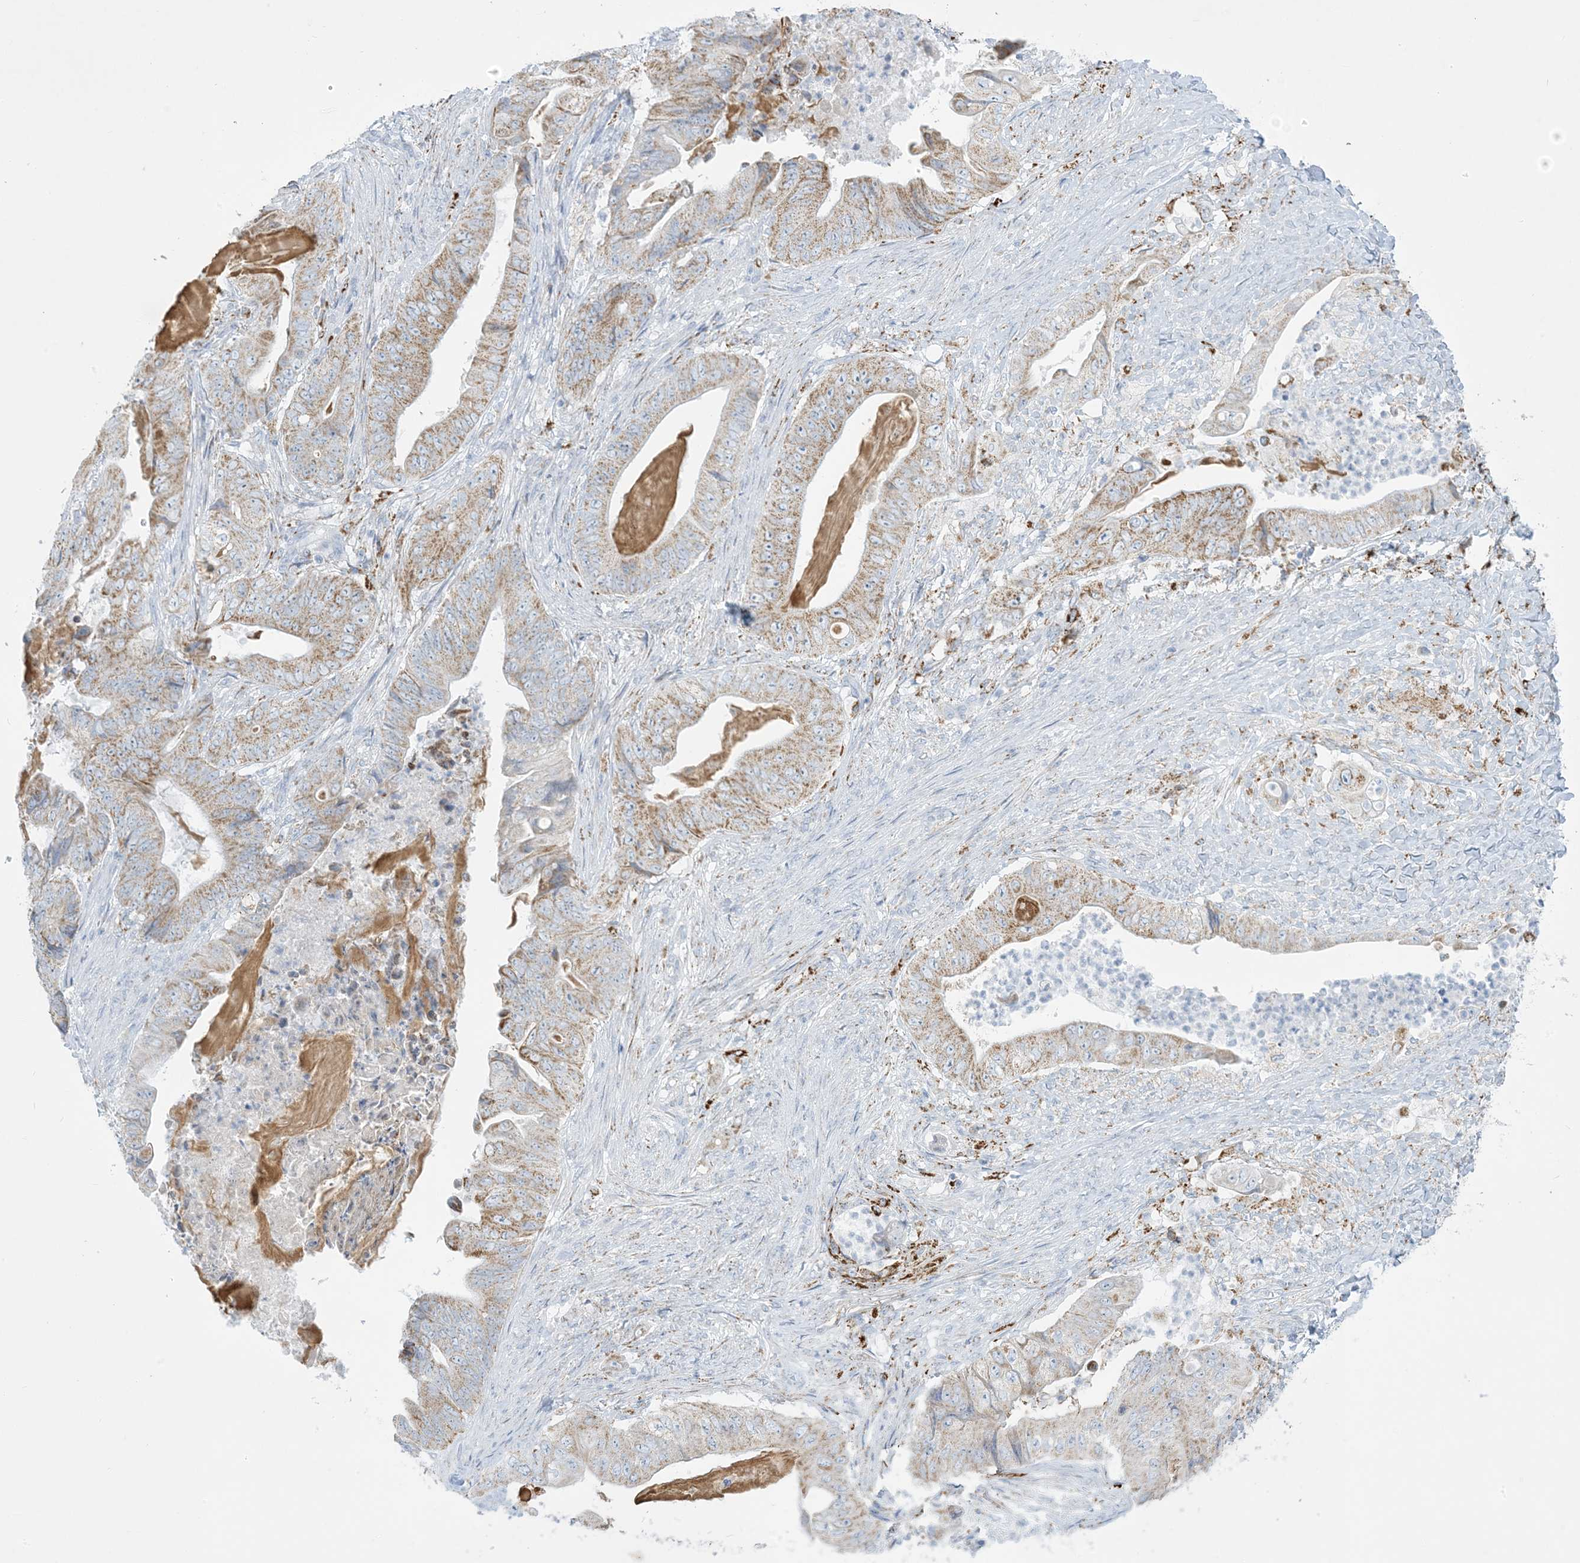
{"staining": {"intensity": "moderate", "quantity": "25%-75%", "location": "cytoplasmic/membranous"}, "tissue": "stomach cancer", "cell_type": "Tumor cells", "image_type": "cancer", "snomed": [{"axis": "morphology", "description": "Adenocarcinoma, NOS"}, {"axis": "topography", "description": "Stomach"}], "caption": "A brown stain labels moderate cytoplasmic/membranous expression of a protein in human stomach cancer (adenocarcinoma) tumor cells.", "gene": "ZDHHC4", "patient": {"sex": "female", "age": 73}}